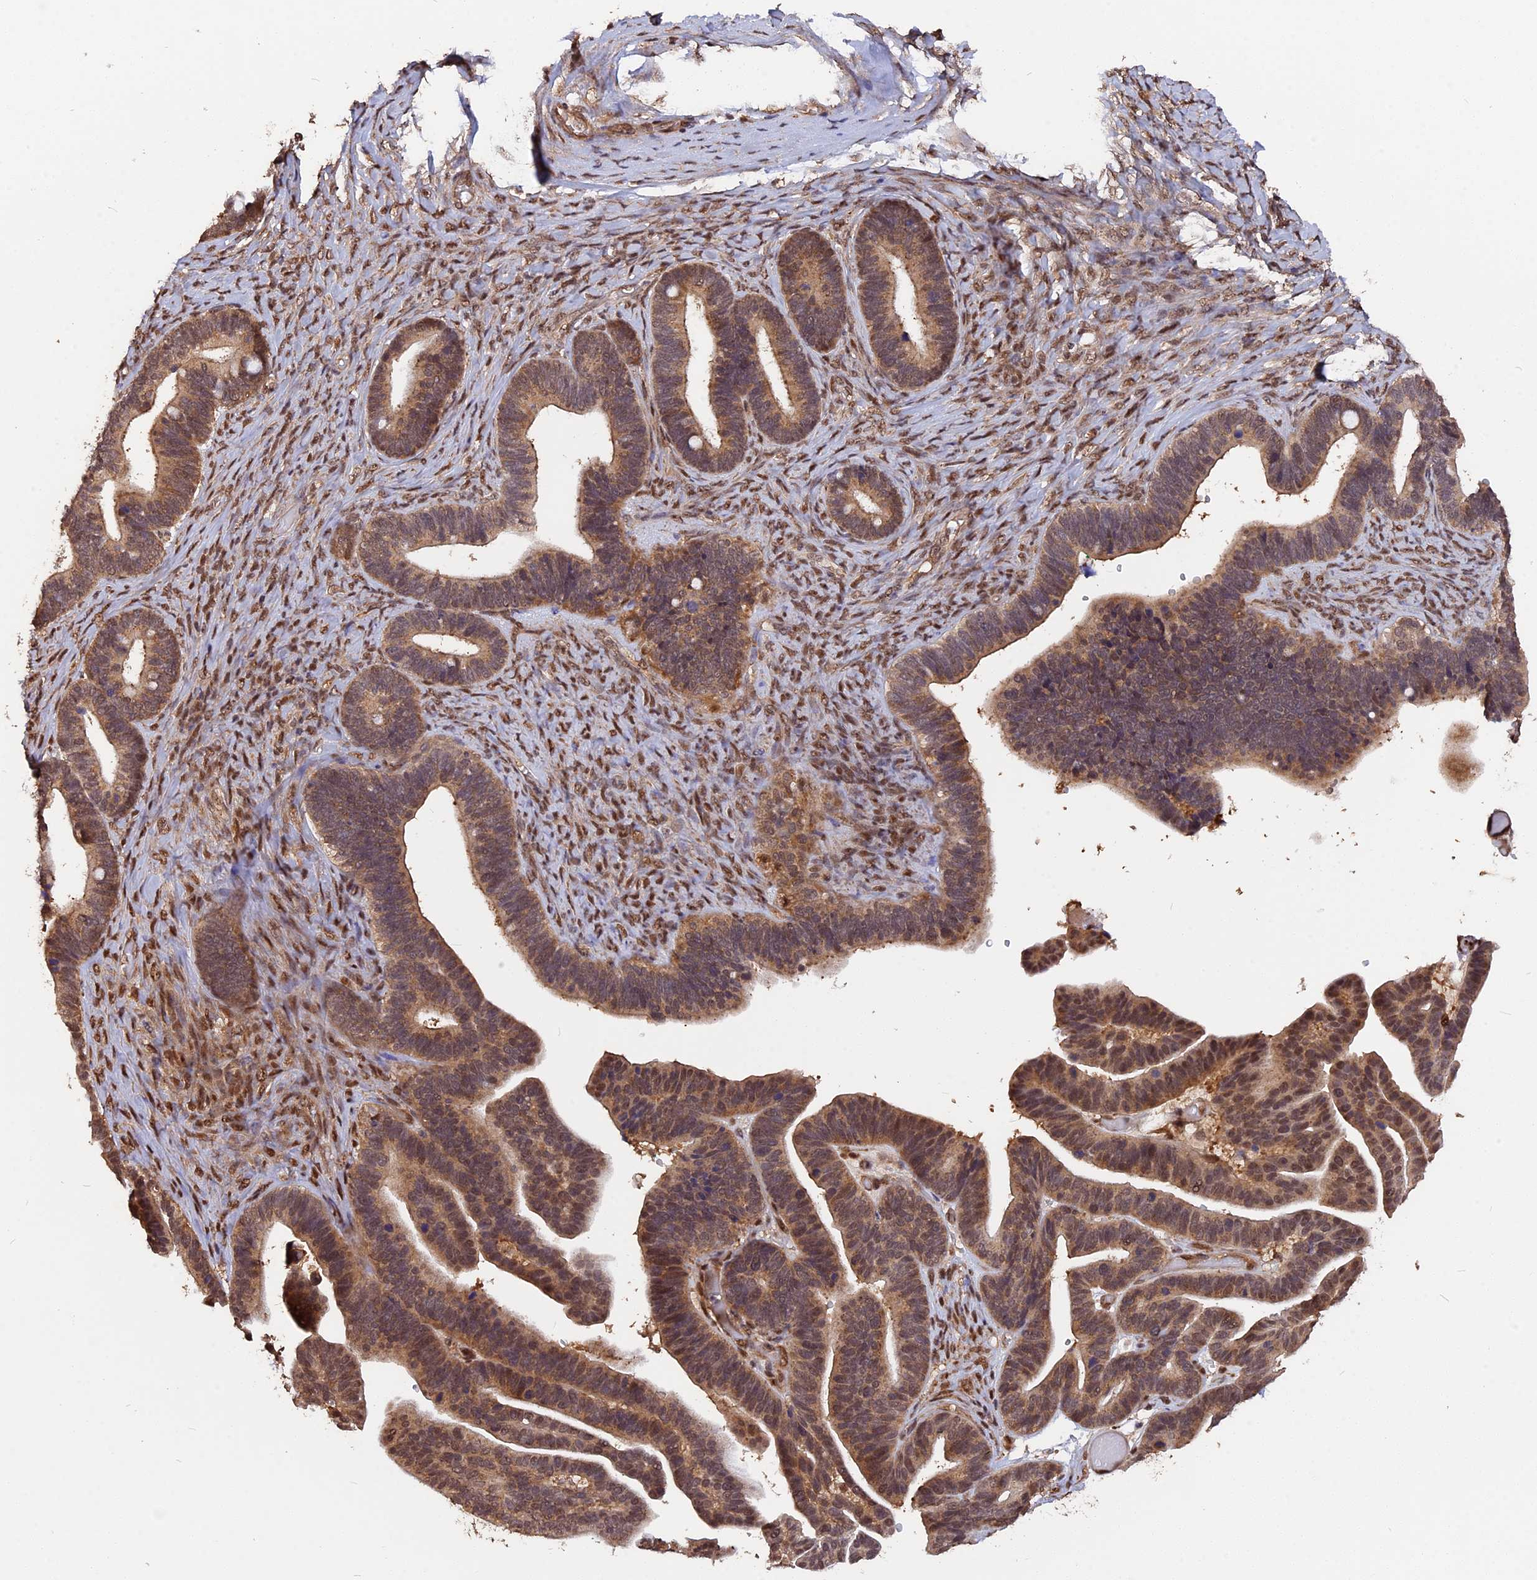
{"staining": {"intensity": "moderate", "quantity": ">75%", "location": "cytoplasmic/membranous,nuclear"}, "tissue": "ovarian cancer", "cell_type": "Tumor cells", "image_type": "cancer", "snomed": [{"axis": "morphology", "description": "Cystadenocarcinoma, serous, NOS"}, {"axis": "topography", "description": "Ovary"}], "caption": "This is an image of immunohistochemistry (IHC) staining of ovarian cancer, which shows moderate positivity in the cytoplasmic/membranous and nuclear of tumor cells.", "gene": "ADRM1", "patient": {"sex": "female", "age": 56}}